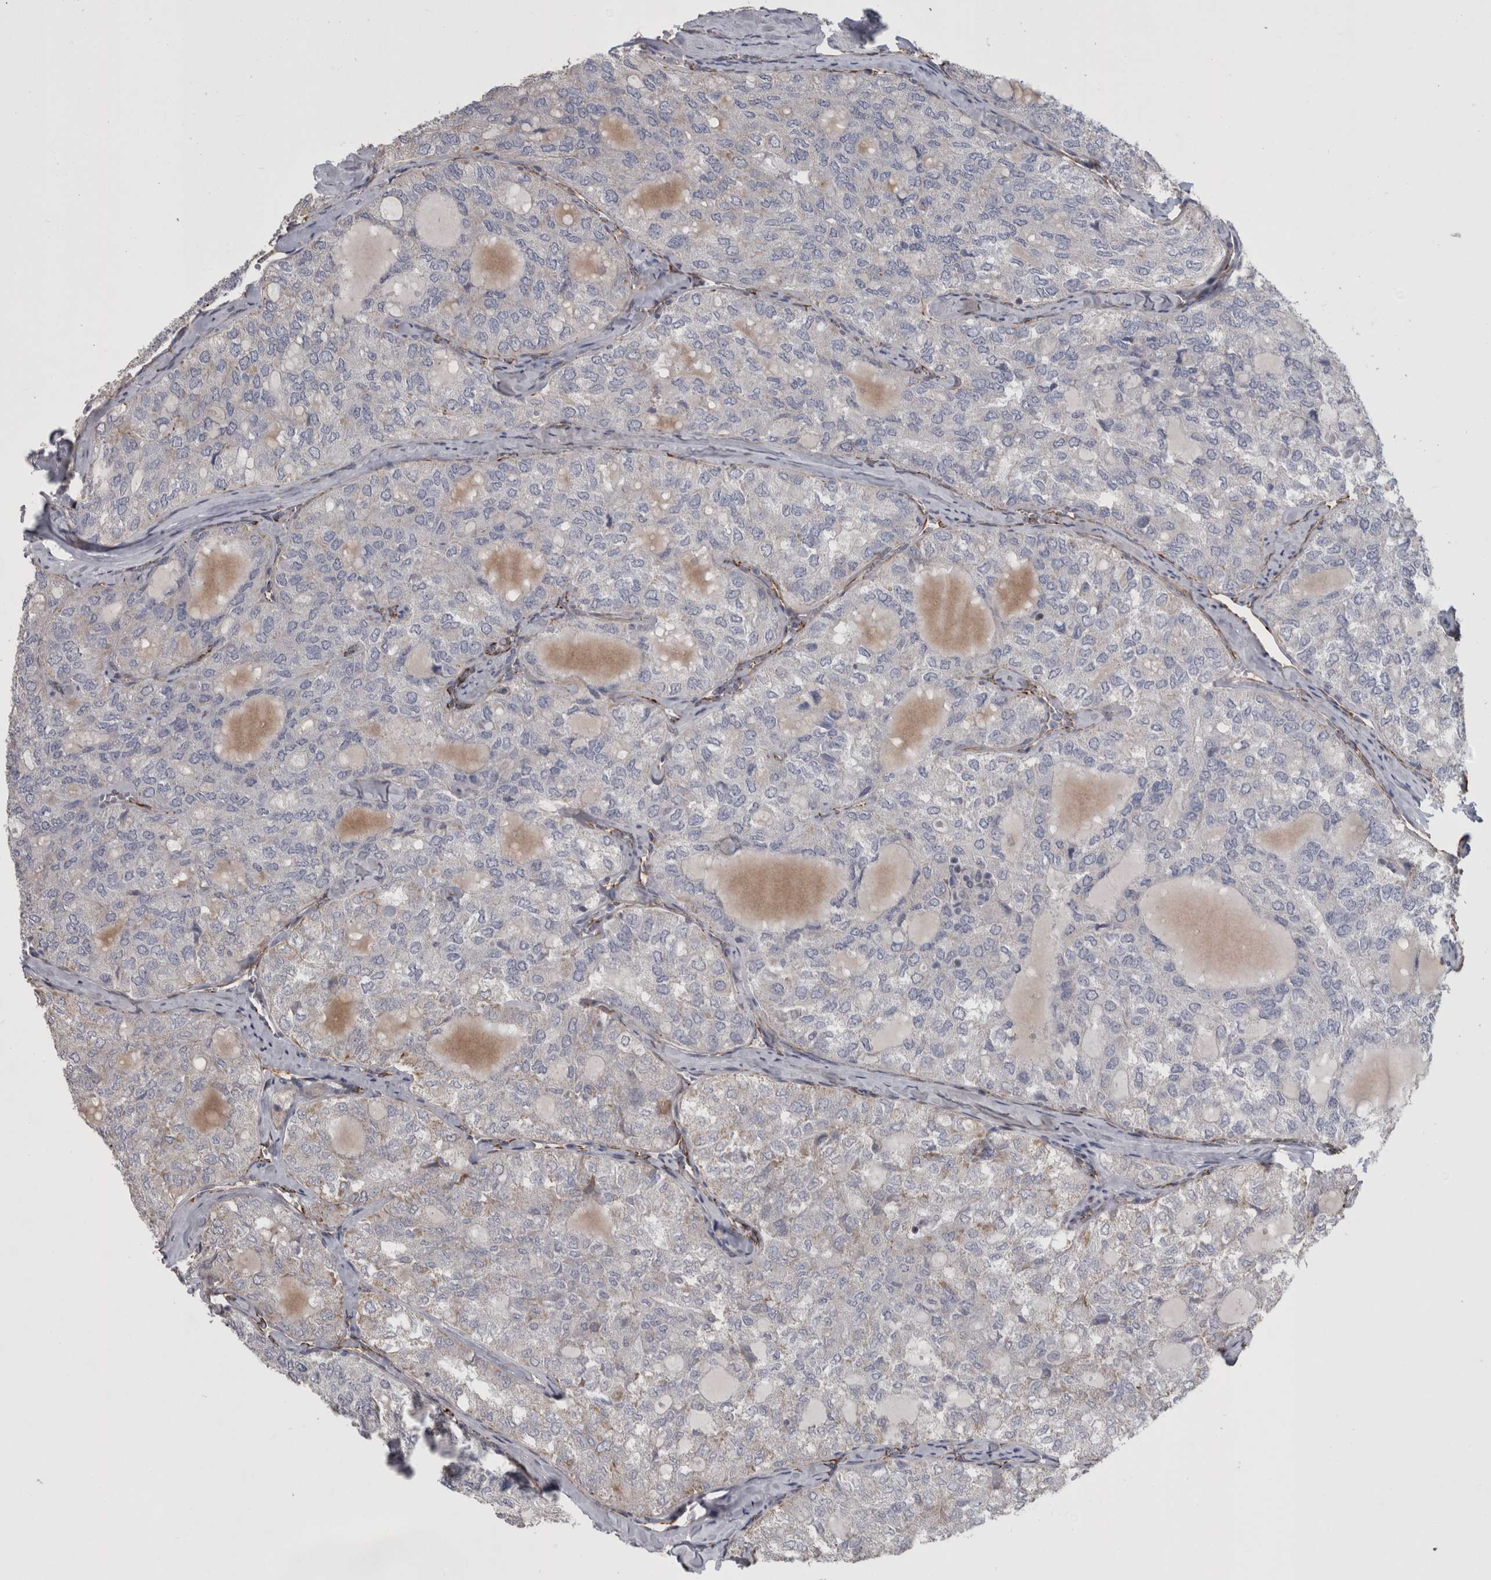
{"staining": {"intensity": "negative", "quantity": "none", "location": "none"}, "tissue": "thyroid cancer", "cell_type": "Tumor cells", "image_type": "cancer", "snomed": [{"axis": "morphology", "description": "Follicular adenoma carcinoma, NOS"}, {"axis": "topography", "description": "Thyroid gland"}], "caption": "Follicular adenoma carcinoma (thyroid) stained for a protein using immunohistochemistry displays no positivity tumor cells.", "gene": "ACOT7", "patient": {"sex": "male", "age": 75}}